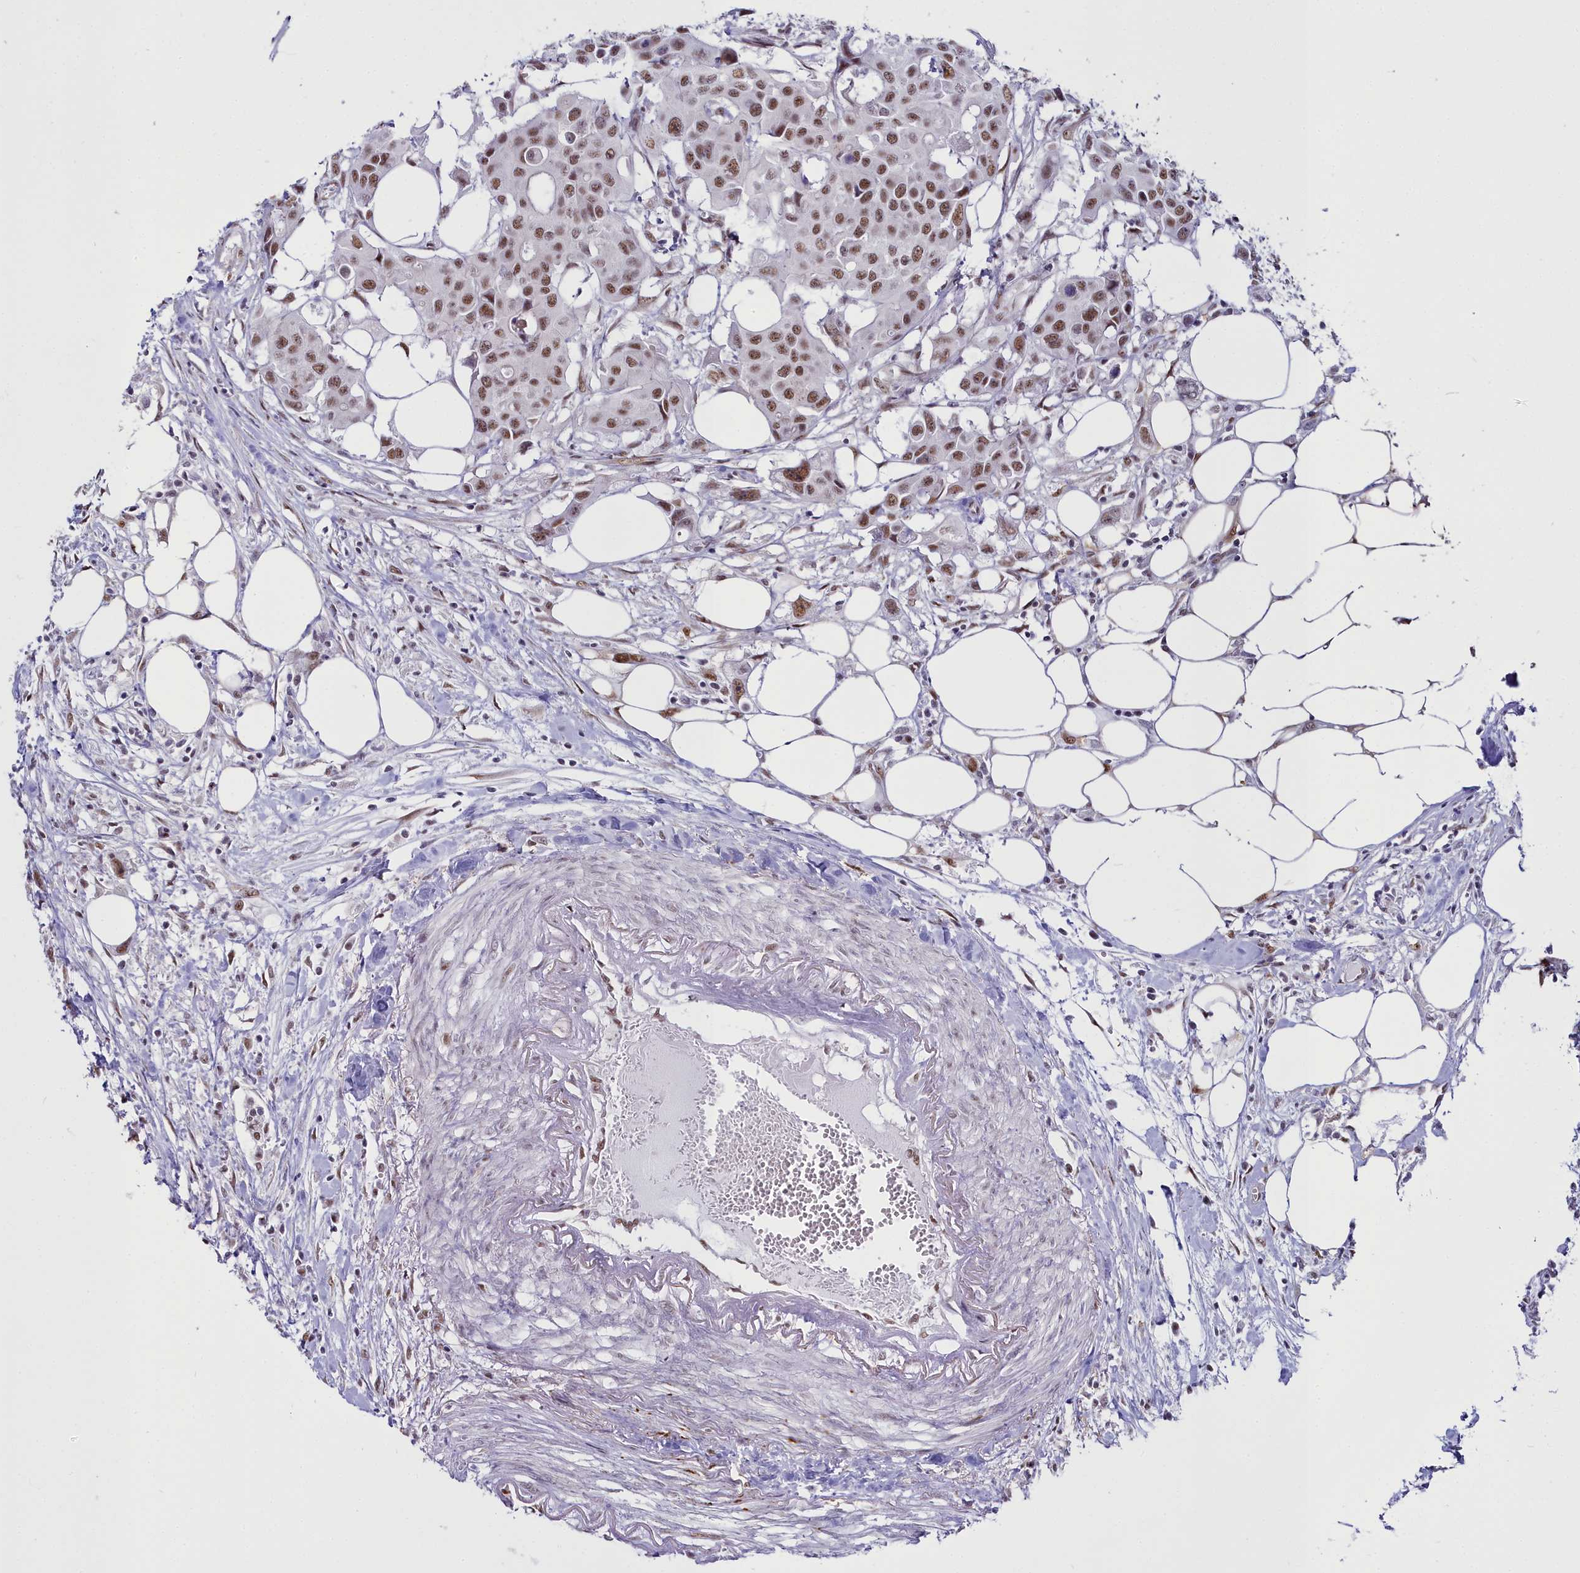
{"staining": {"intensity": "moderate", "quantity": ">75%", "location": "nuclear"}, "tissue": "colorectal cancer", "cell_type": "Tumor cells", "image_type": "cancer", "snomed": [{"axis": "morphology", "description": "Adenocarcinoma, NOS"}, {"axis": "topography", "description": "Colon"}], "caption": "Protein expression analysis of human colorectal adenocarcinoma reveals moderate nuclear positivity in about >75% of tumor cells. (Stains: DAB (3,3'-diaminobenzidine) in brown, nuclei in blue, Microscopy: brightfield microscopy at high magnification).", "gene": "RBM12", "patient": {"sex": "male", "age": 77}}